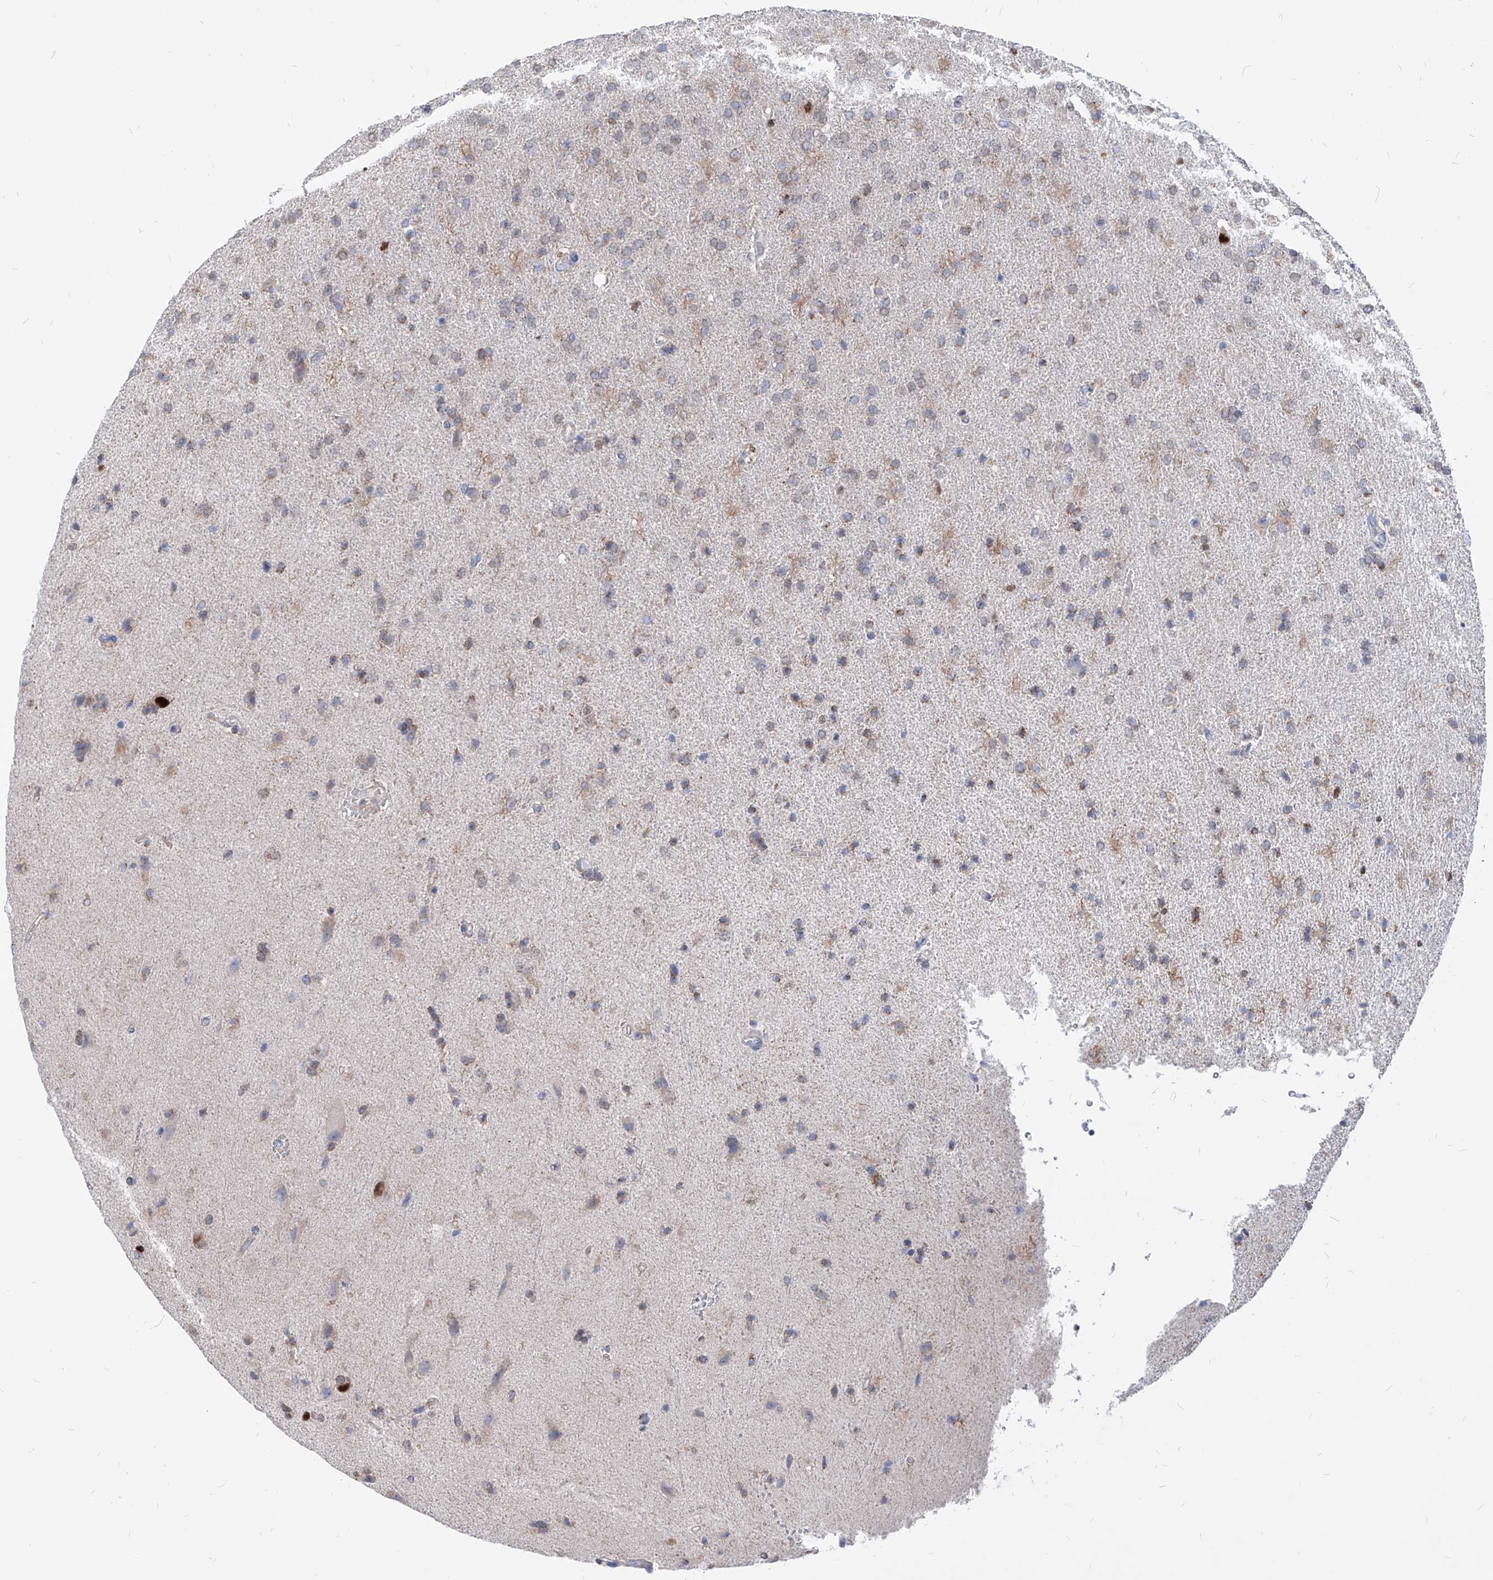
{"staining": {"intensity": "weak", "quantity": ">75%", "location": "cytoplasmic/membranous"}, "tissue": "glioma", "cell_type": "Tumor cells", "image_type": "cancer", "snomed": [{"axis": "morphology", "description": "Glioma, malignant, High grade"}, {"axis": "topography", "description": "Brain"}], "caption": "IHC staining of glioma, which displays low levels of weak cytoplasmic/membranous positivity in approximately >75% of tumor cells indicating weak cytoplasmic/membranous protein staining. The staining was performed using DAB (3,3'-diaminobenzidine) (brown) for protein detection and nuclei were counterstained in hematoxylin (blue).", "gene": "AGPS", "patient": {"sex": "male", "age": 72}}